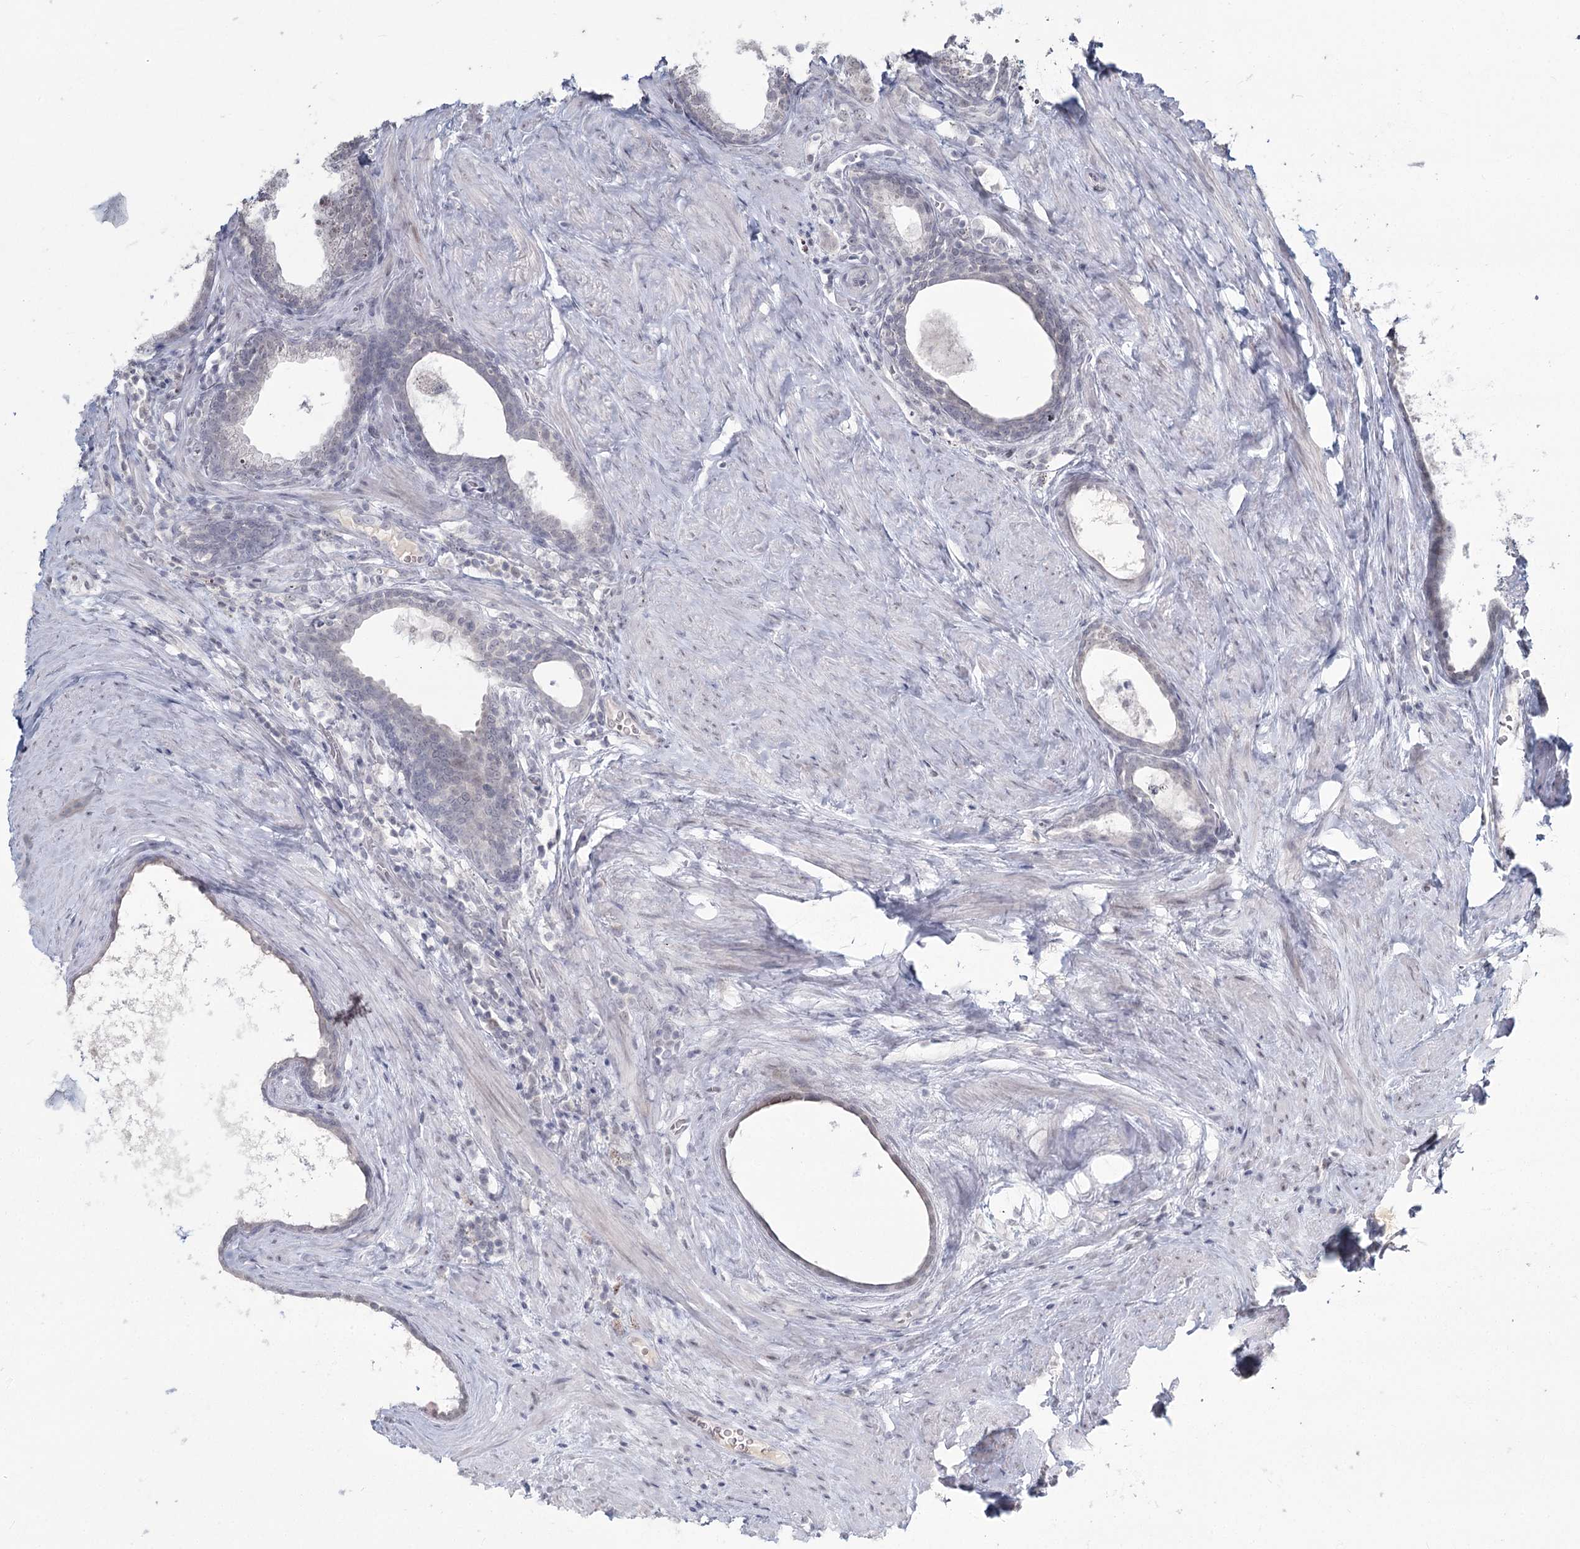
{"staining": {"intensity": "negative", "quantity": "none", "location": "none"}, "tissue": "prostate cancer", "cell_type": "Tumor cells", "image_type": "cancer", "snomed": [{"axis": "morphology", "description": "Adenocarcinoma, Low grade"}, {"axis": "topography", "description": "Prostate"}], "caption": "IHC micrograph of prostate cancer (adenocarcinoma (low-grade)) stained for a protein (brown), which exhibits no expression in tumor cells.", "gene": "LY6G5C", "patient": {"sex": "male", "age": 71}}